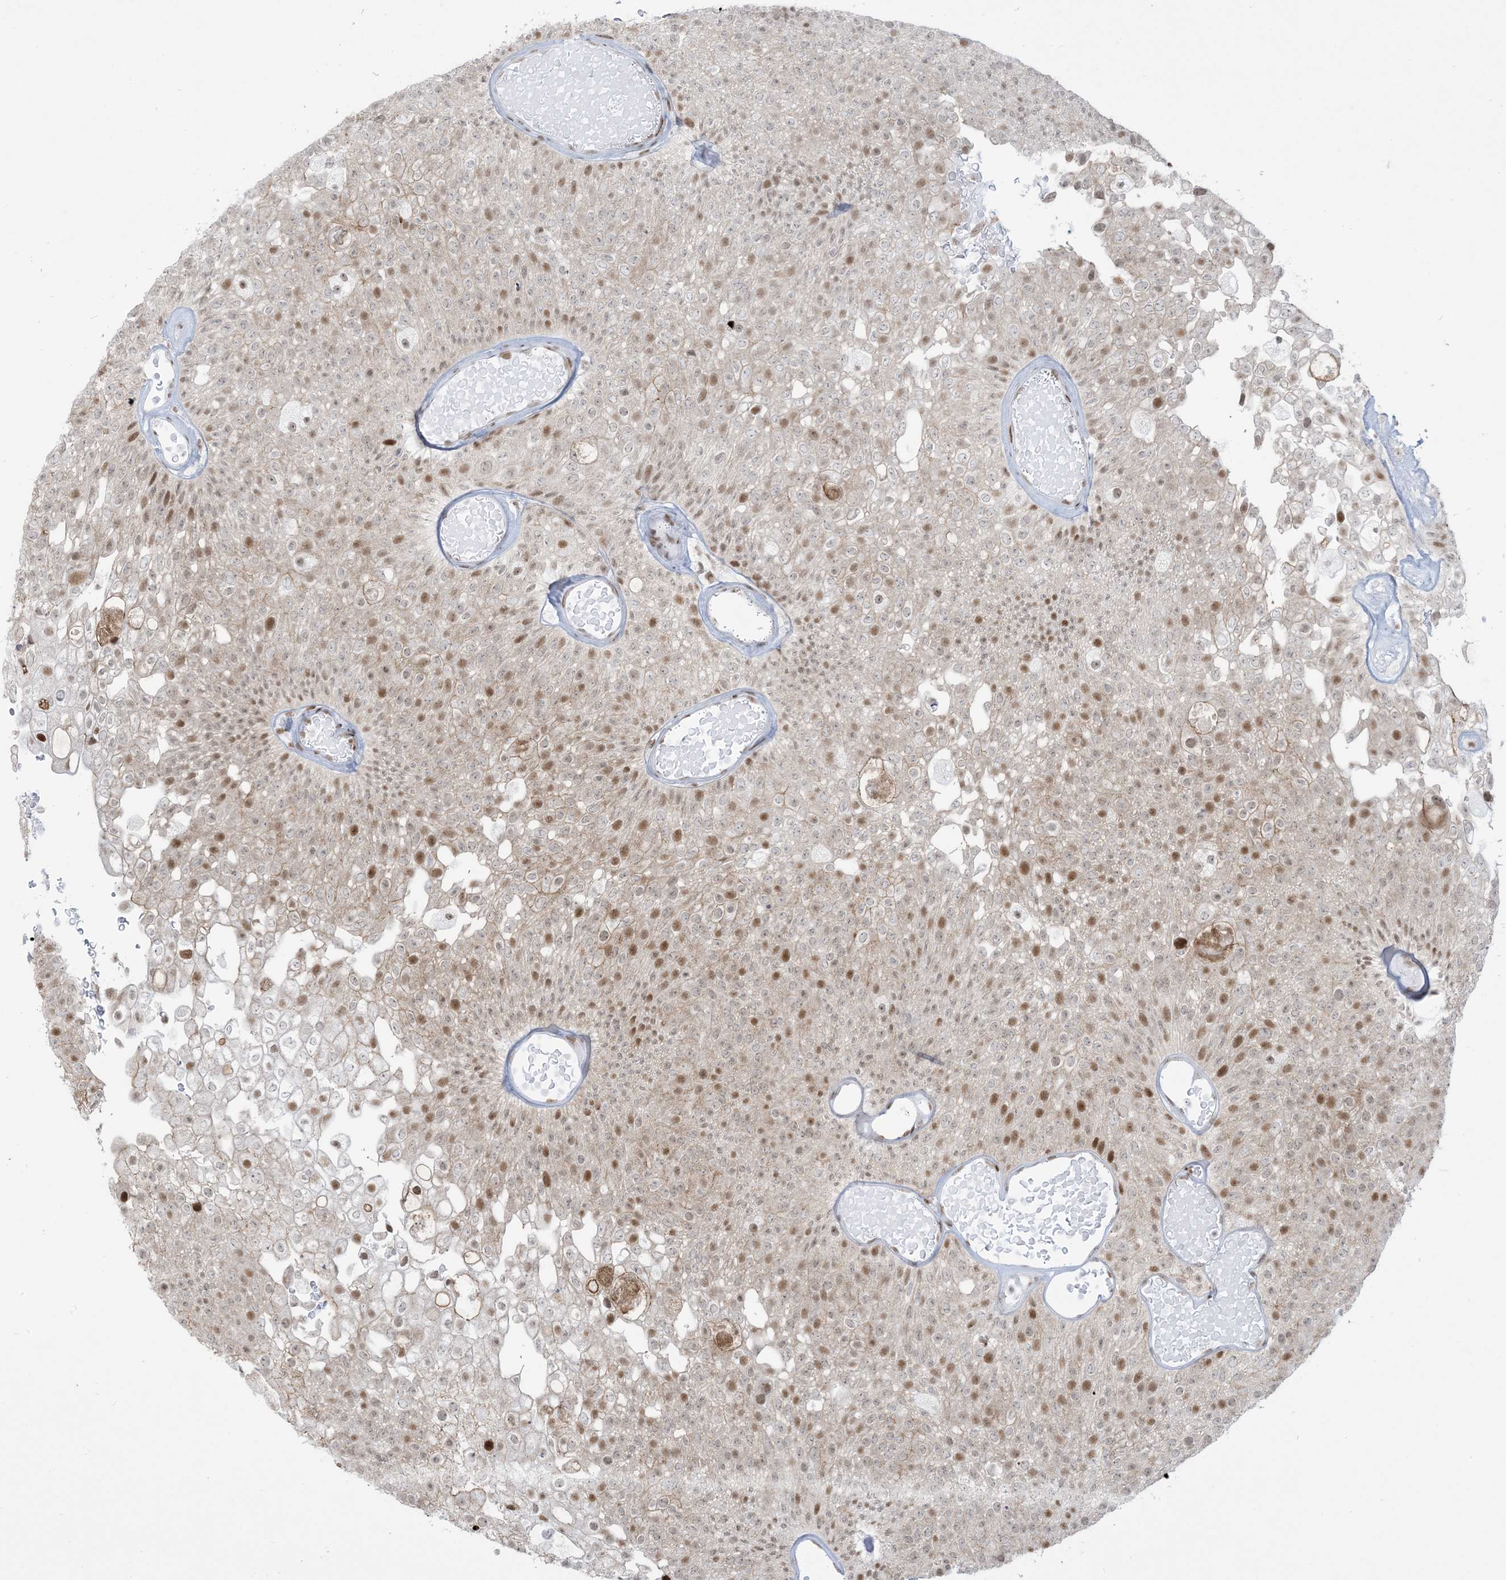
{"staining": {"intensity": "strong", "quantity": "25%-75%", "location": "nuclear"}, "tissue": "urothelial cancer", "cell_type": "Tumor cells", "image_type": "cancer", "snomed": [{"axis": "morphology", "description": "Urothelial carcinoma, Low grade"}, {"axis": "topography", "description": "Urinary bladder"}], "caption": "Protein expression by IHC exhibits strong nuclear positivity in about 25%-75% of tumor cells in urothelial carcinoma (low-grade).", "gene": "STAG1", "patient": {"sex": "male", "age": 78}}